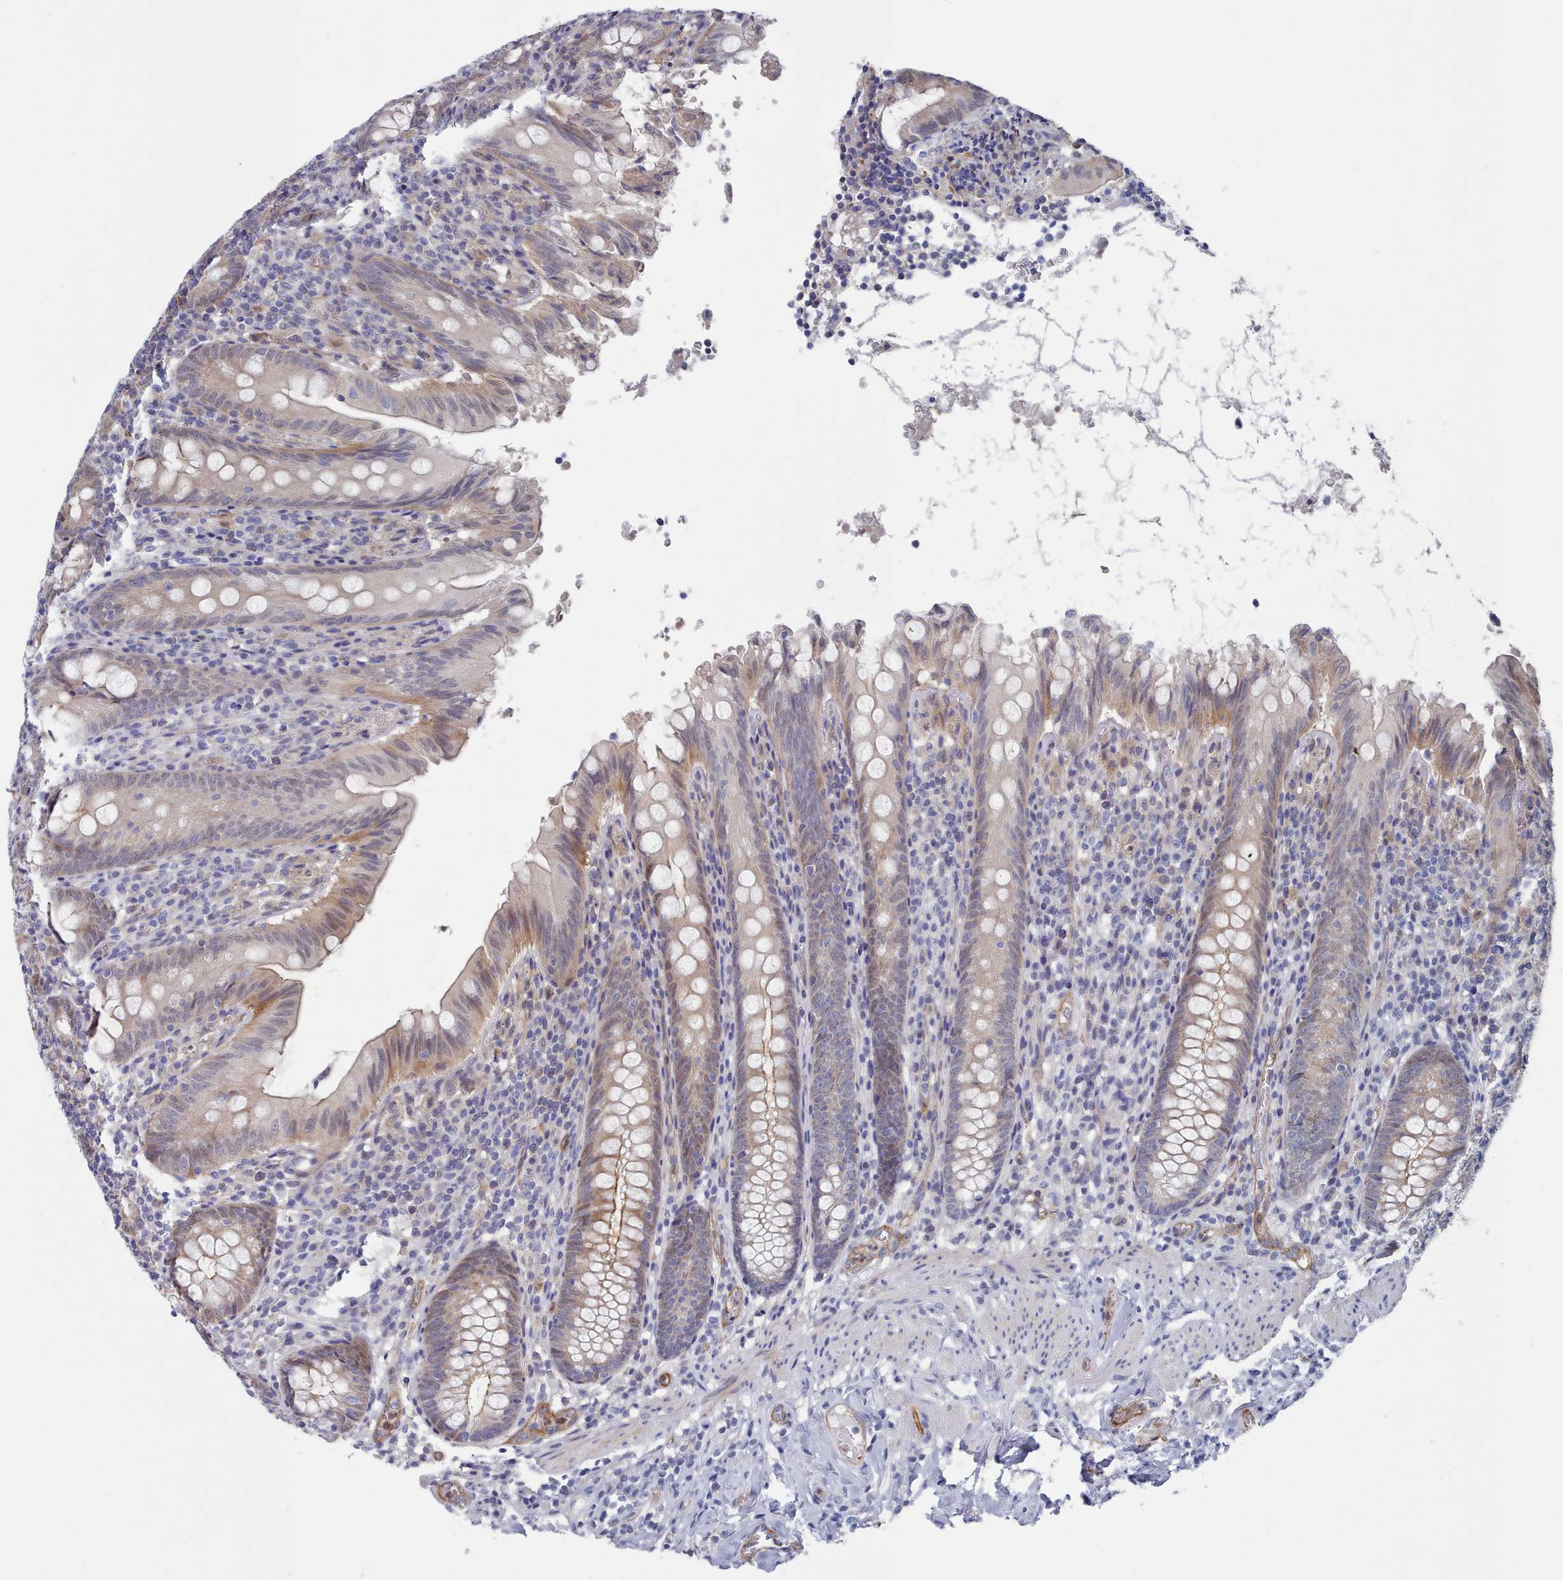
{"staining": {"intensity": "moderate", "quantity": "25%-75%", "location": "cytoplasmic/membranous,nuclear"}, "tissue": "appendix", "cell_type": "Glandular cells", "image_type": "normal", "snomed": [{"axis": "morphology", "description": "Normal tissue, NOS"}, {"axis": "topography", "description": "Appendix"}], "caption": "Glandular cells reveal medium levels of moderate cytoplasmic/membranous,nuclear expression in about 25%-75% of cells in normal human appendix. Using DAB (brown) and hematoxylin (blue) stains, captured at high magnification using brightfield microscopy.", "gene": "G6PC1", "patient": {"sex": "male", "age": 55}}